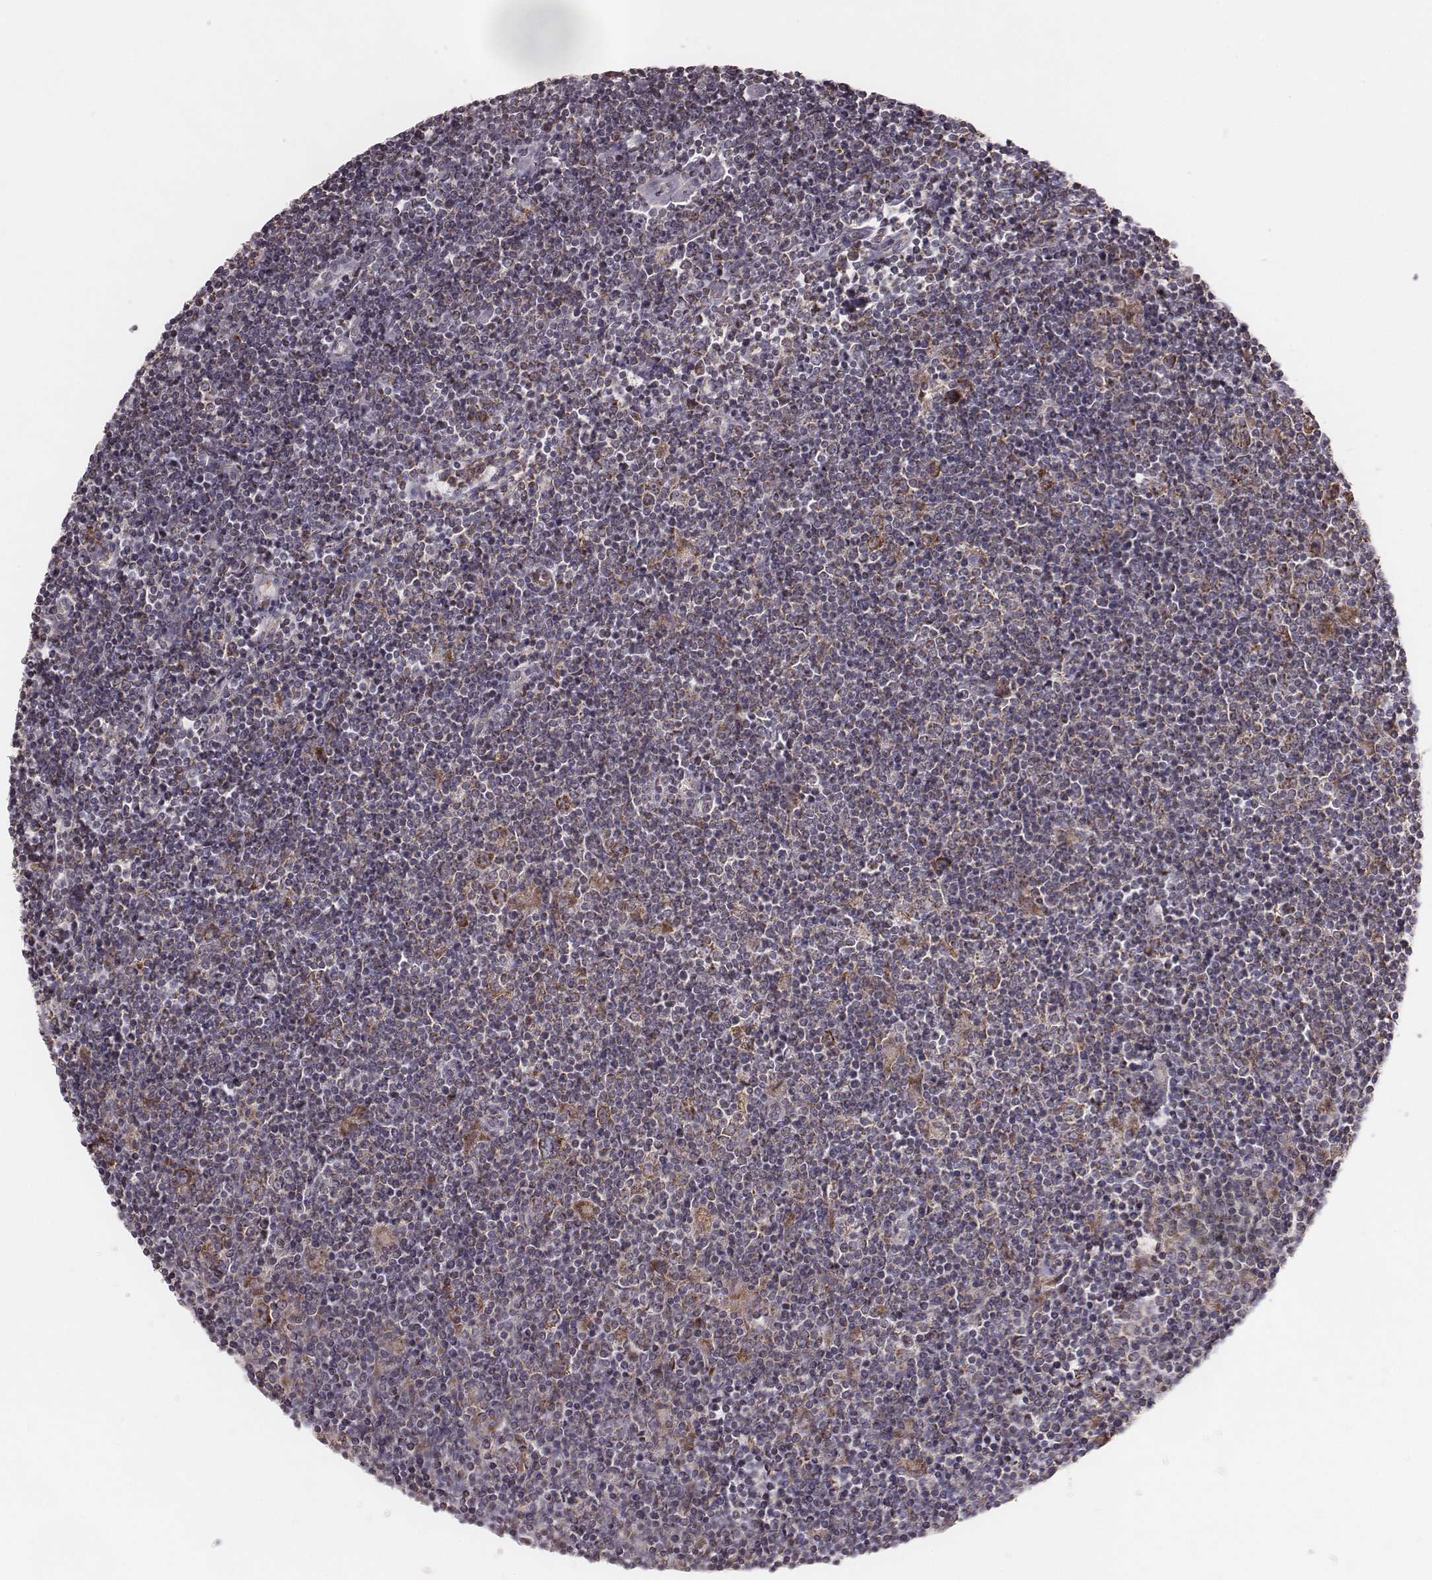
{"staining": {"intensity": "moderate", "quantity": "25%-75%", "location": "cytoplasmic/membranous"}, "tissue": "lymphoma", "cell_type": "Tumor cells", "image_type": "cancer", "snomed": [{"axis": "morphology", "description": "Hodgkin's disease, NOS"}, {"axis": "topography", "description": "Lymph node"}], "caption": "Tumor cells reveal moderate cytoplasmic/membranous expression in about 25%-75% of cells in Hodgkin's disease. The protein is stained brown, and the nuclei are stained in blue (DAB IHC with brightfield microscopy, high magnification).", "gene": "MRPS27", "patient": {"sex": "male", "age": 40}}